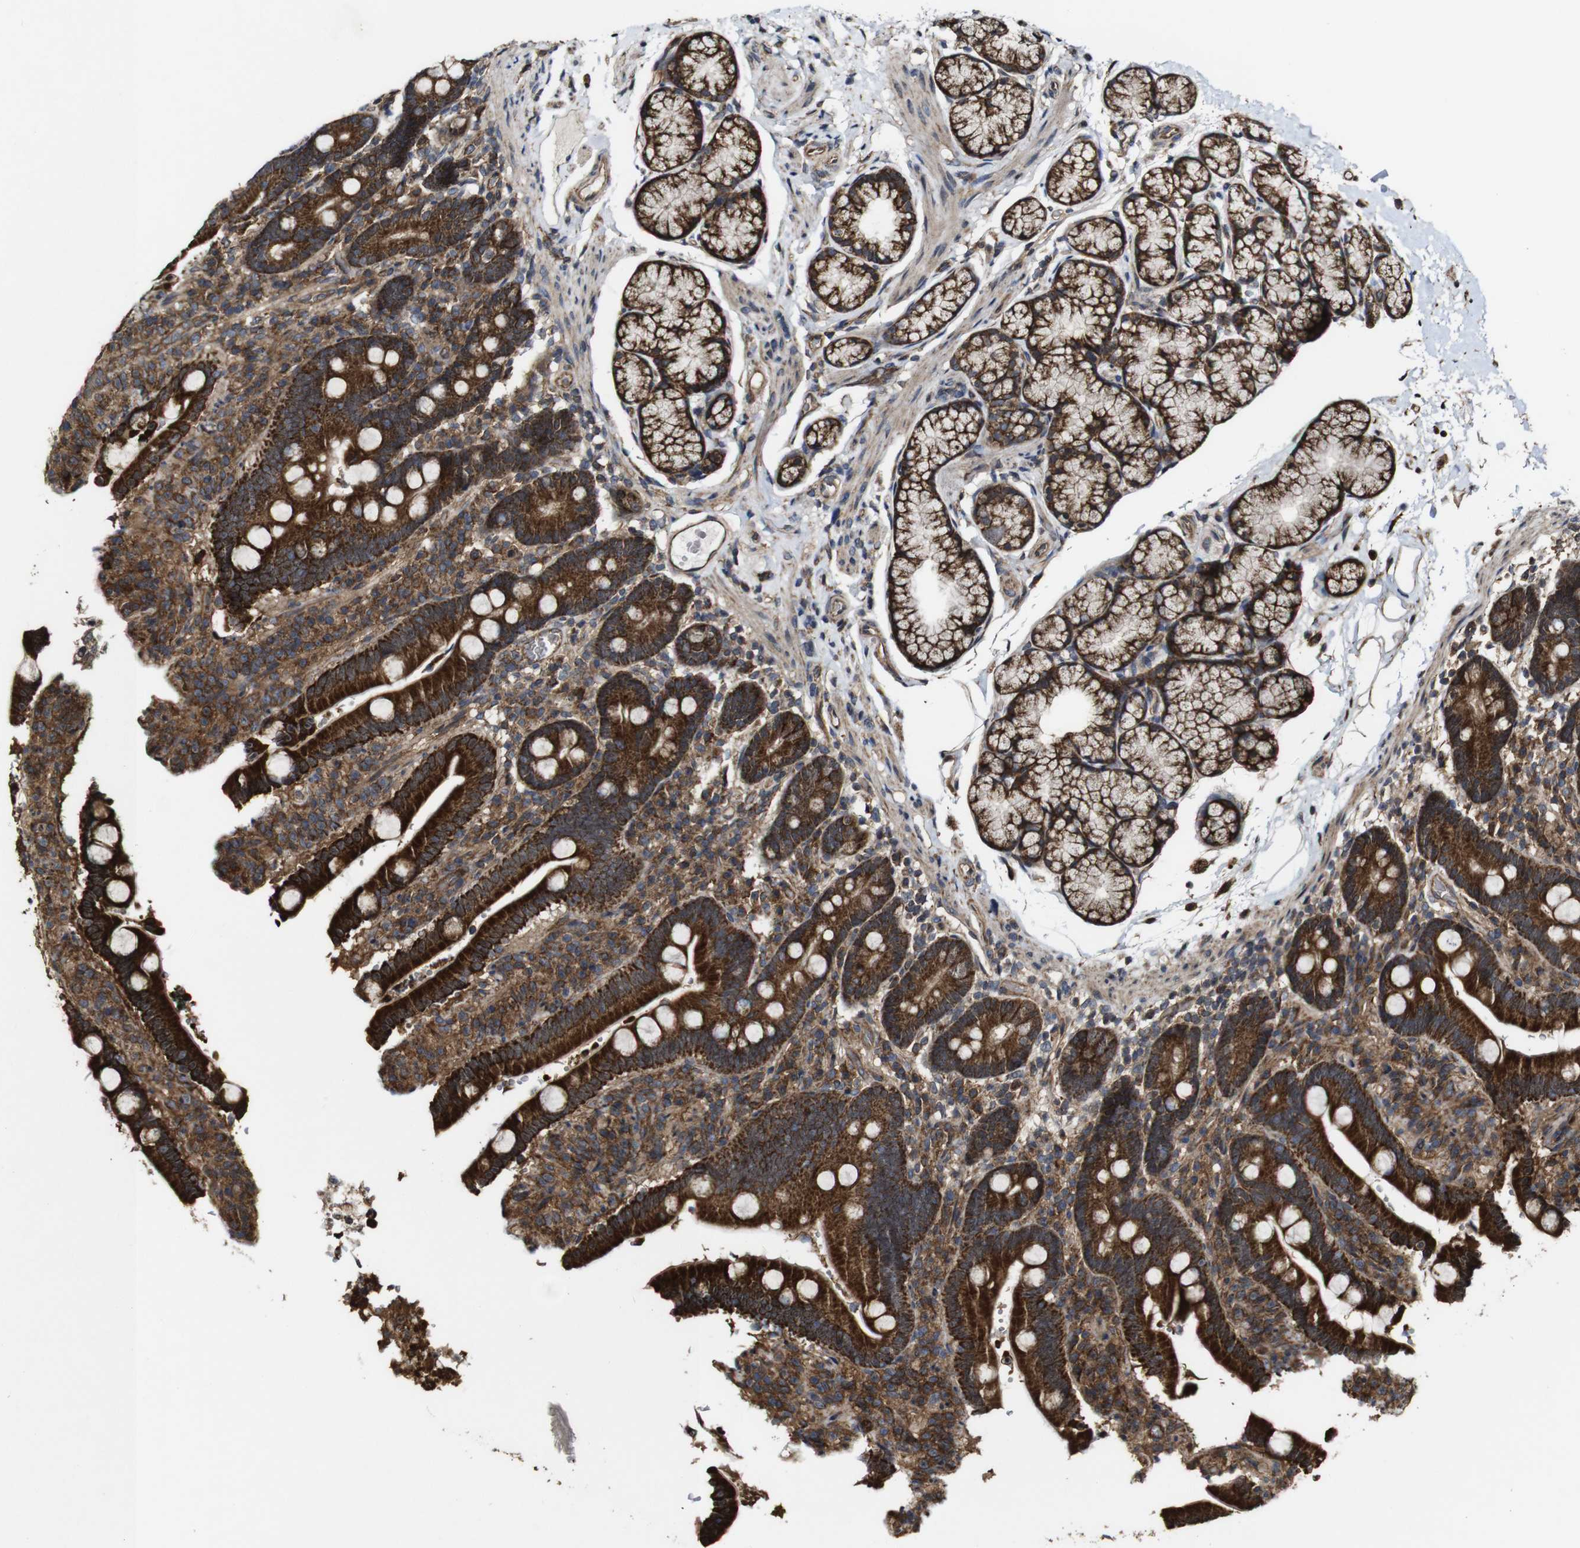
{"staining": {"intensity": "strong", "quantity": ">75%", "location": "cytoplasmic/membranous"}, "tissue": "duodenum", "cell_type": "Glandular cells", "image_type": "normal", "snomed": [{"axis": "morphology", "description": "Normal tissue, NOS"}, {"axis": "topography", "description": "Small intestine, NOS"}], "caption": "Protein staining of normal duodenum reveals strong cytoplasmic/membranous positivity in about >75% of glandular cells. (Brightfield microscopy of DAB IHC at high magnification).", "gene": "BTN3A3", "patient": {"sex": "female", "age": 71}}